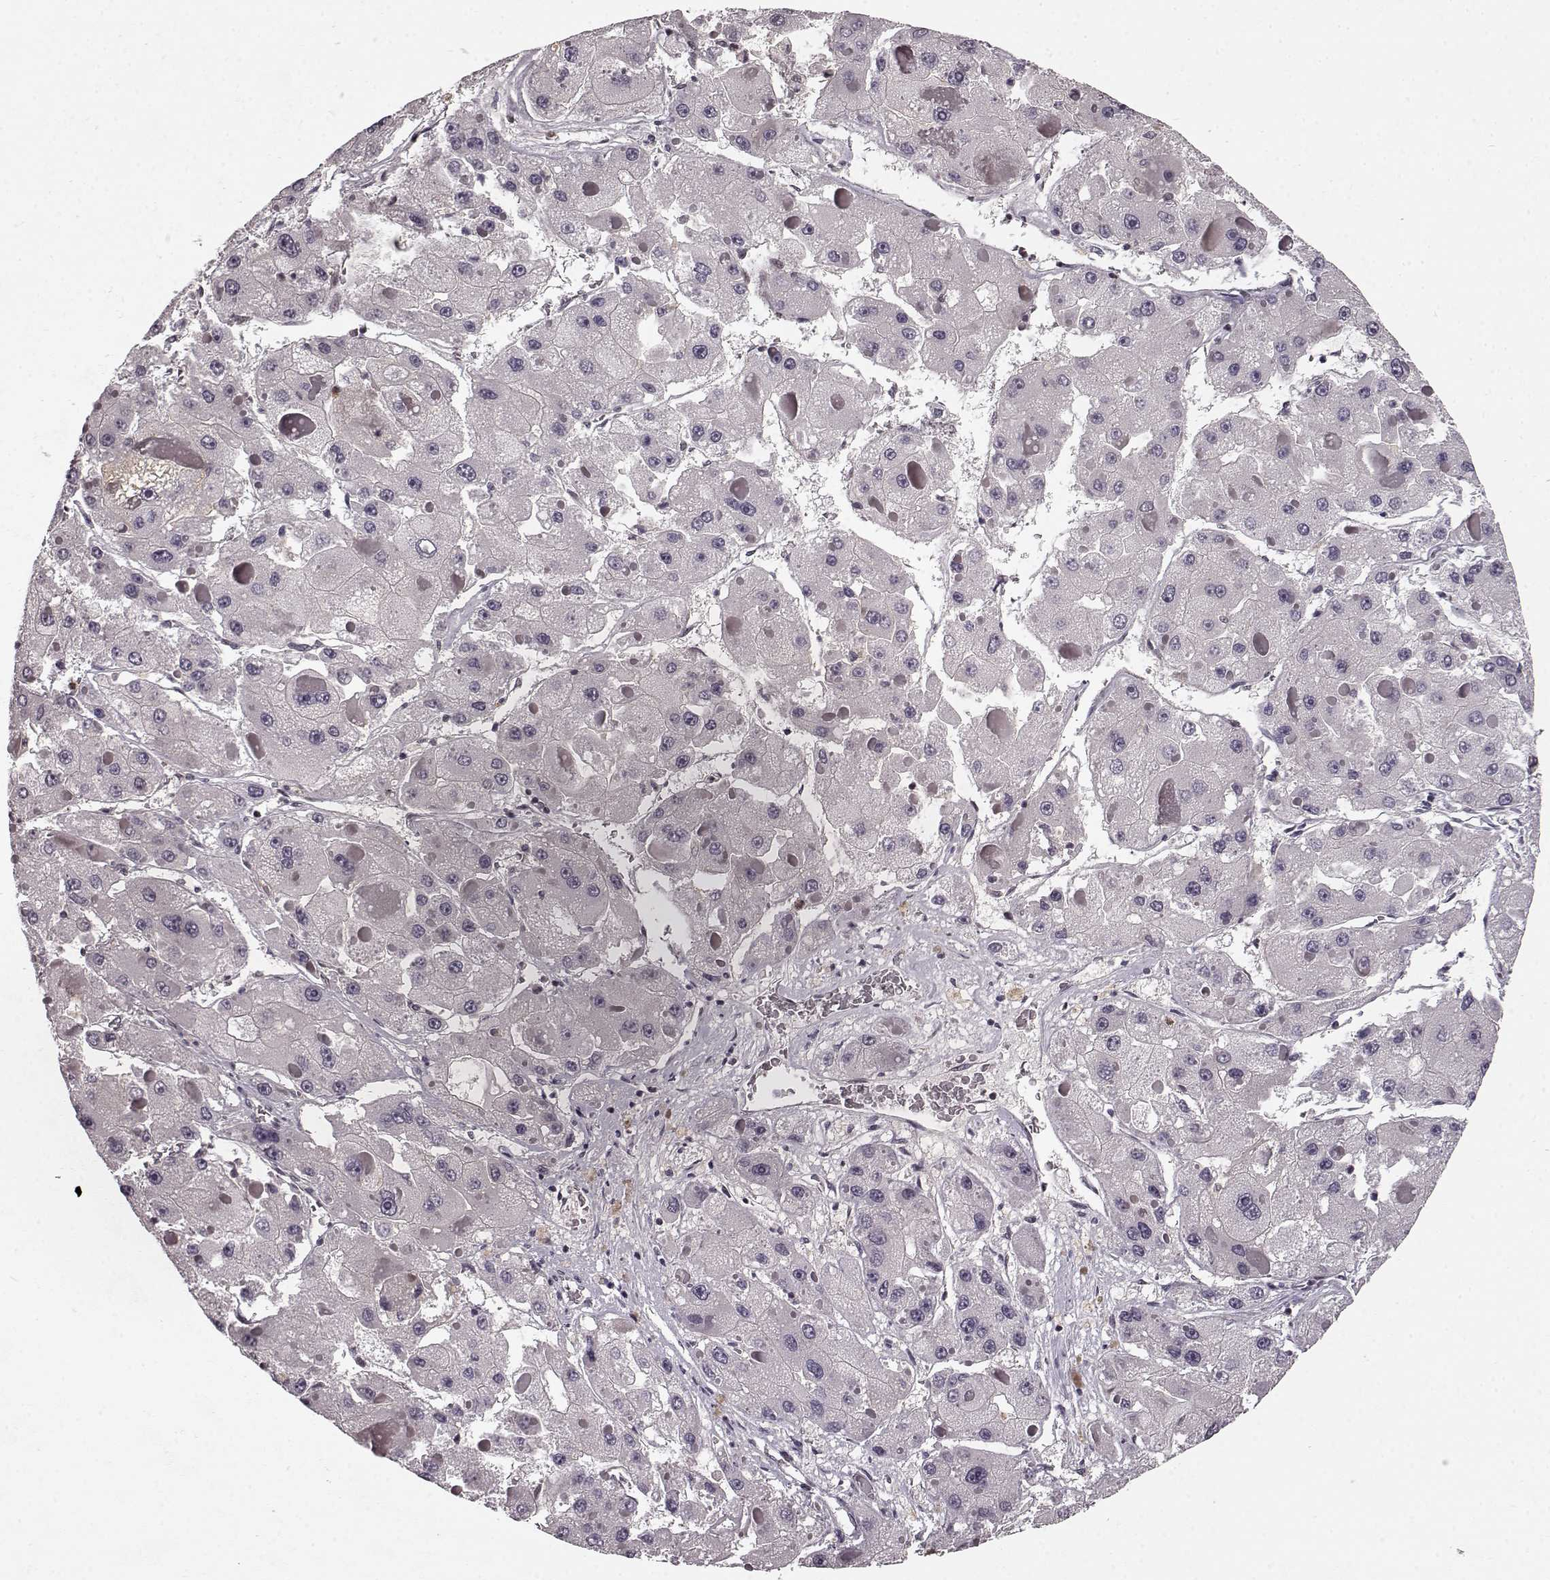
{"staining": {"intensity": "negative", "quantity": "none", "location": "none"}, "tissue": "liver cancer", "cell_type": "Tumor cells", "image_type": "cancer", "snomed": [{"axis": "morphology", "description": "Carcinoma, Hepatocellular, NOS"}, {"axis": "topography", "description": "Liver"}], "caption": "This is an immunohistochemistry micrograph of human liver cancer (hepatocellular carcinoma). There is no positivity in tumor cells.", "gene": "CHIT1", "patient": {"sex": "female", "age": 73}}